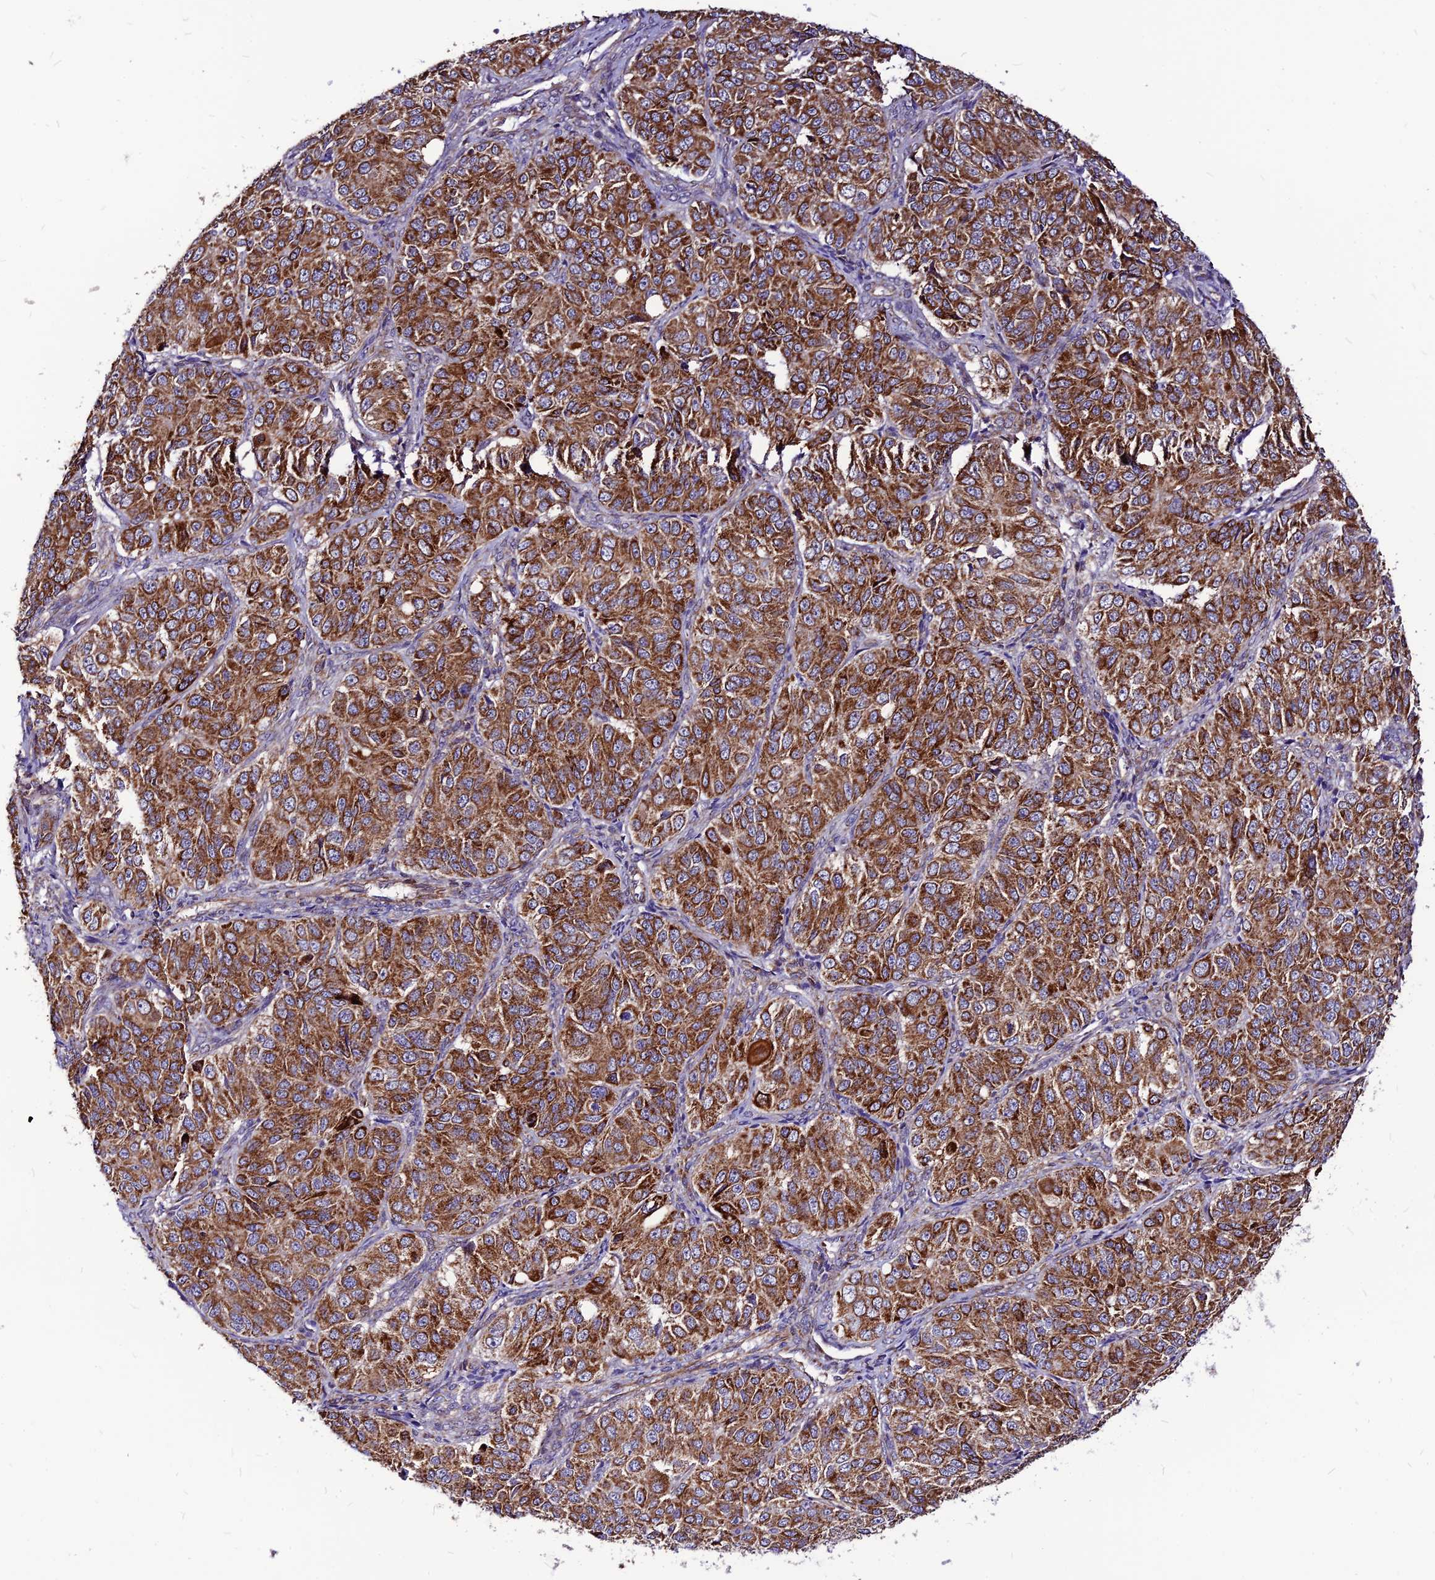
{"staining": {"intensity": "strong", "quantity": ">75%", "location": "cytoplasmic/membranous"}, "tissue": "ovarian cancer", "cell_type": "Tumor cells", "image_type": "cancer", "snomed": [{"axis": "morphology", "description": "Carcinoma, endometroid"}, {"axis": "topography", "description": "Ovary"}], "caption": "High-power microscopy captured an immunohistochemistry photomicrograph of endometroid carcinoma (ovarian), revealing strong cytoplasmic/membranous expression in approximately >75% of tumor cells.", "gene": "ECI1", "patient": {"sex": "female", "age": 51}}